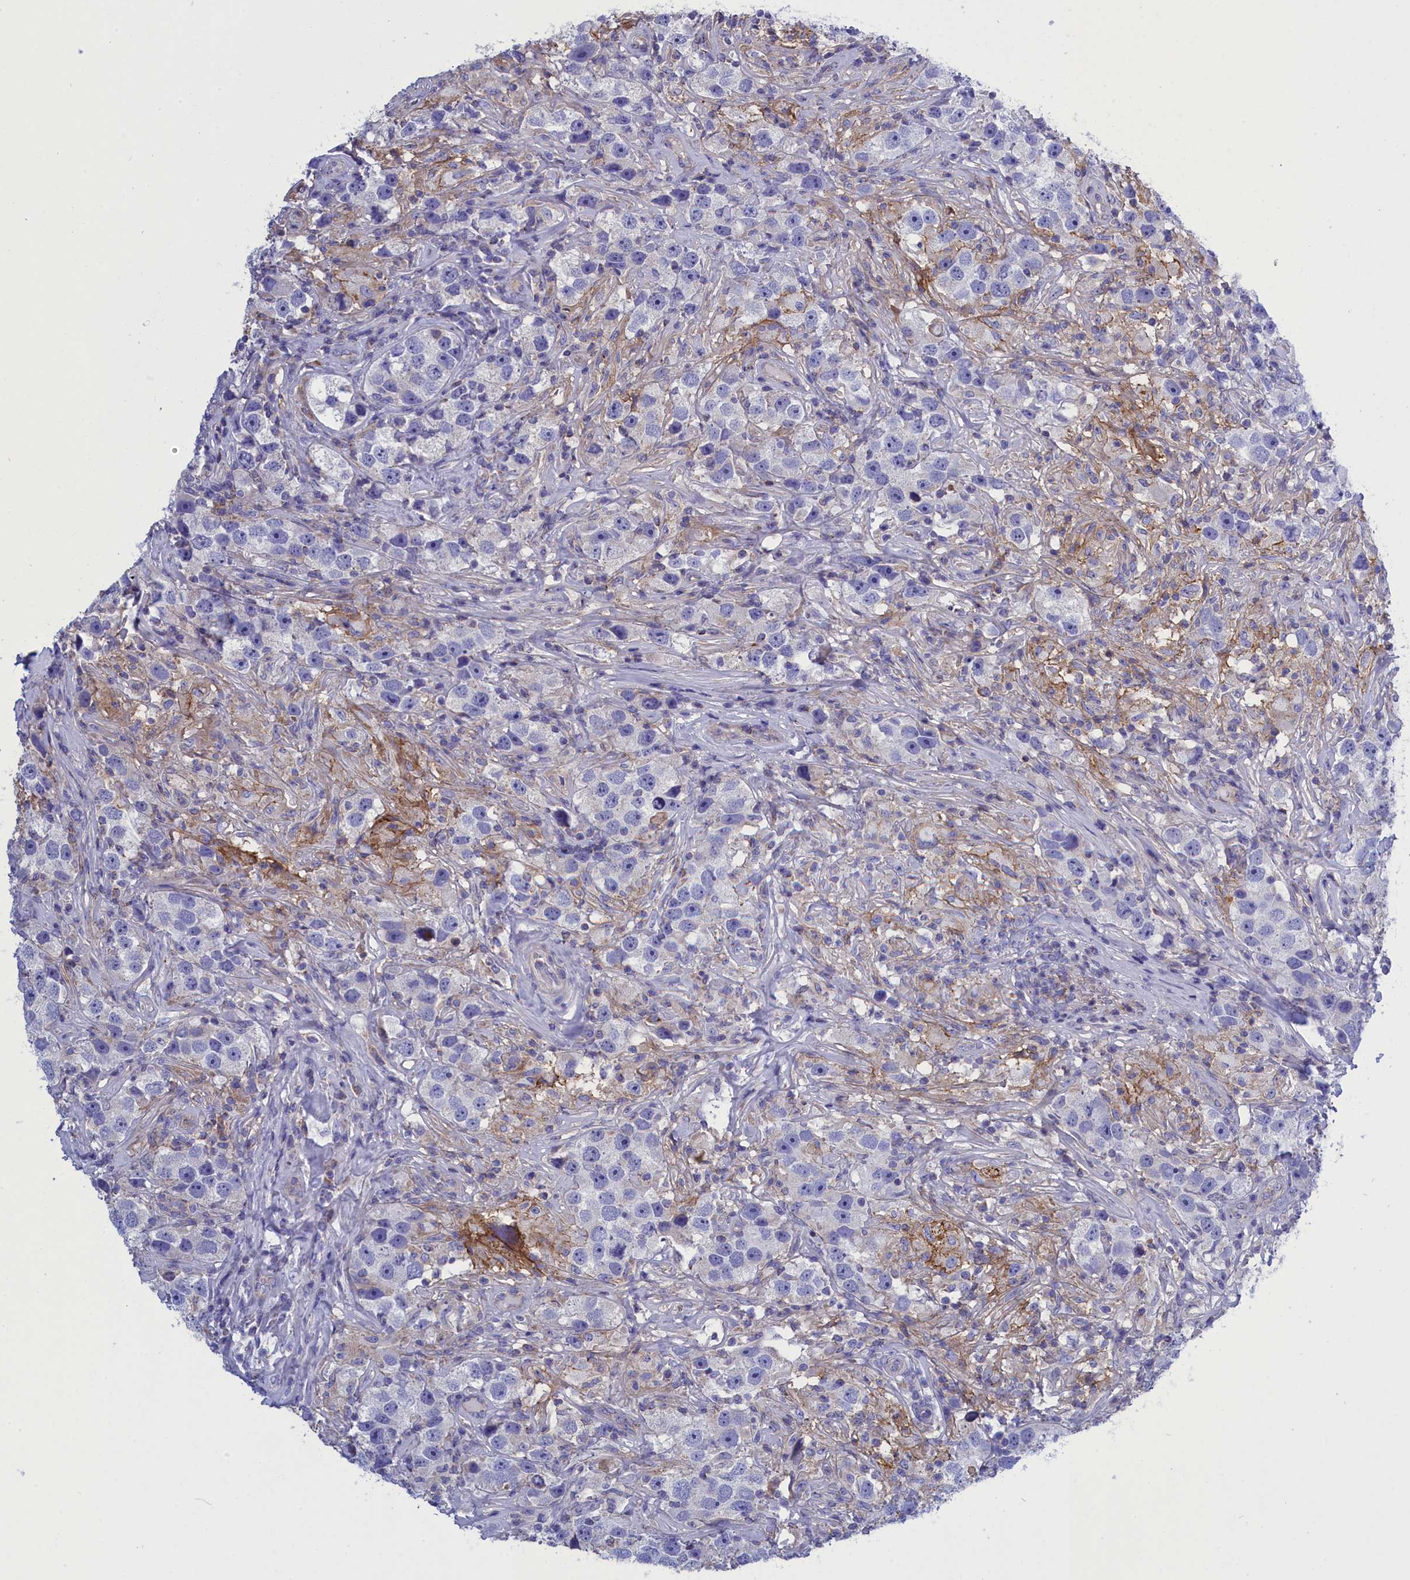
{"staining": {"intensity": "negative", "quantity": "none", "location": "none"}, "tissue": "testis cancer", "cell_type": "Tumor cells", "image_type": "cancer", "snomed": [{"axis": "morphology", "description": "Seminoma, NOS"}, {"axis": "topography", "description": "Testis"}], "caption": "Immunohistochemistry of testis cancer (seminoma) exhibits no staining in tumor cells.", "gene": "CCRL2", "patient": {"sex": "male", "age": 49}}